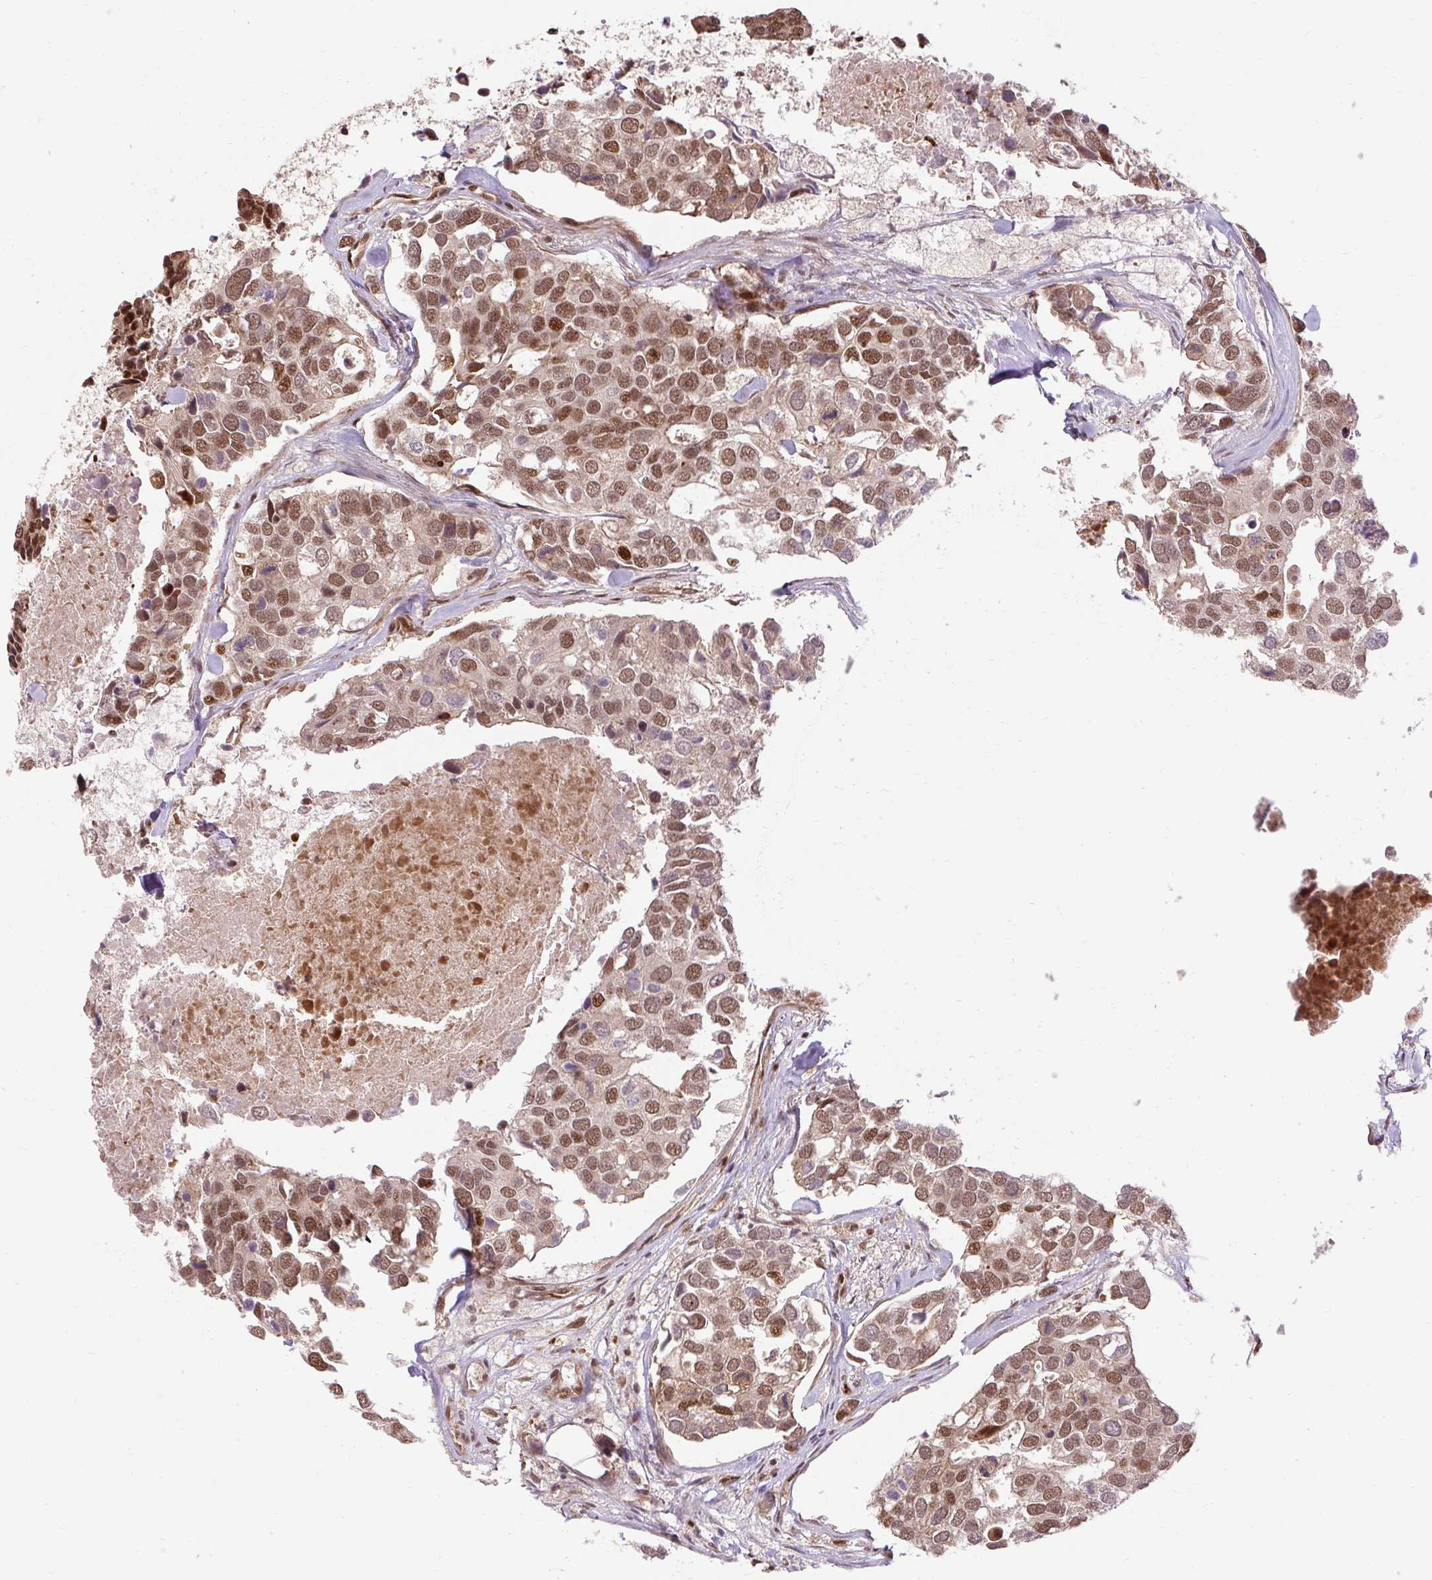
{"staining": {"intensity": "moderate", "quantity": ">75%", "location": "nuclear"}, "tissue": "breast cancer", "cell_type": "Tumor cells", "image_type": "cancer", "snomed": [{"axis": "morphology", "description": "Duct carcinoma"}, {"axis": "topography", "description": "Breast"}], "caption": "Breast infiltrating ductal carcinoma tissue displays moderate nuclear positivity in approximately >75% of tumor cells, visualized by immunohistochemistry.", "gene": "MECOM", "patient": {"sex": "female", "age": 83}}